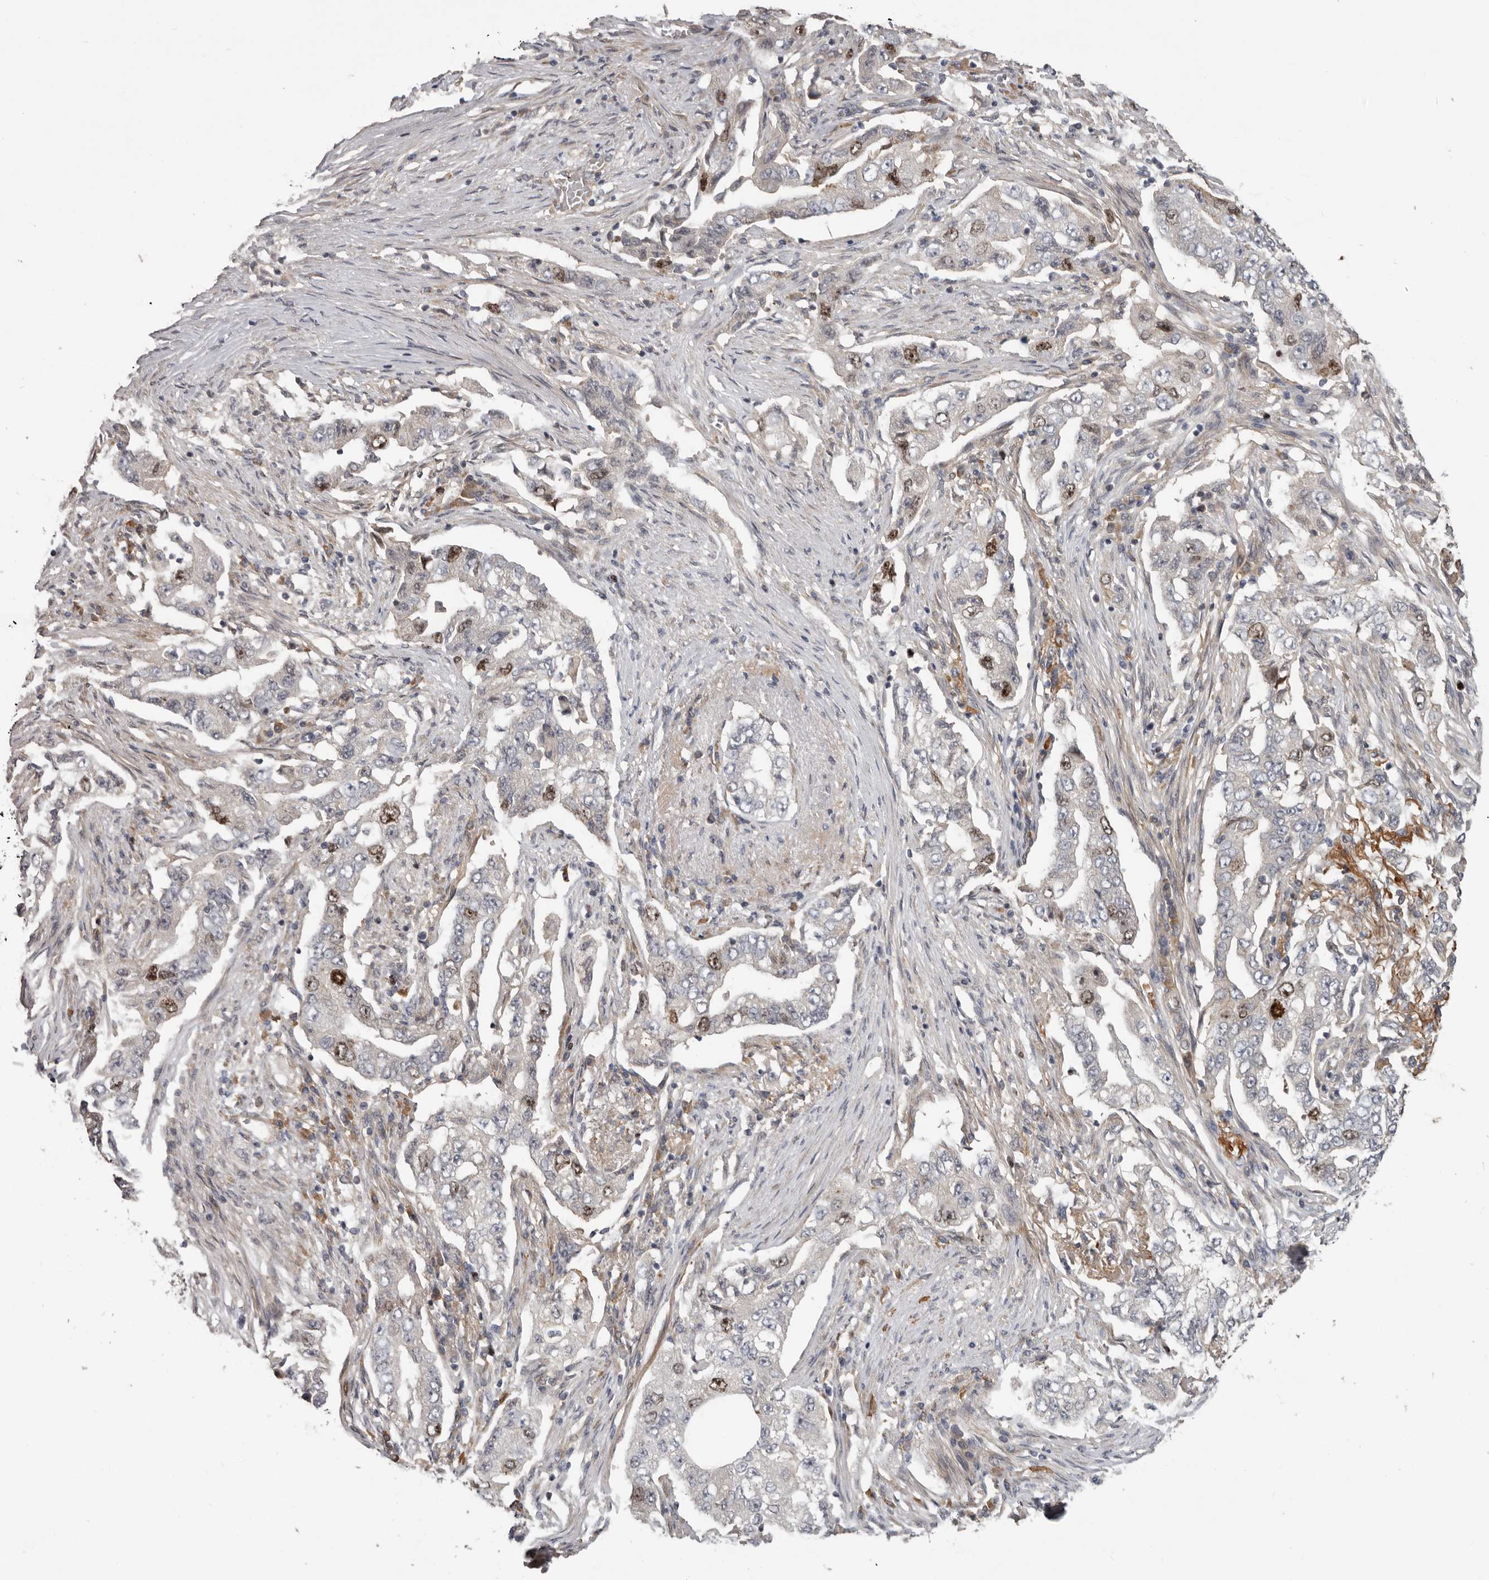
{"staining": {"intensity": "moderate", "quantity": "<25%", "location": "nuclear"}, "tissue": "lung cancer", "cell_type": "Tumor cells", "image_type": "cancer", "snomed": [{"axis": "morphology", "description": "Adenocarcinoma, NOS"}, {"axis": "topography", "description": "Lung"}], "caption": "Immunohistochemical staining of human lung cancer (adenocarcinoma) displays low levels of moderate nuclear staining in about <25% of tumor cells.", "gene": "CDCA8", "patient": {"sex": "female", "age": 51}}